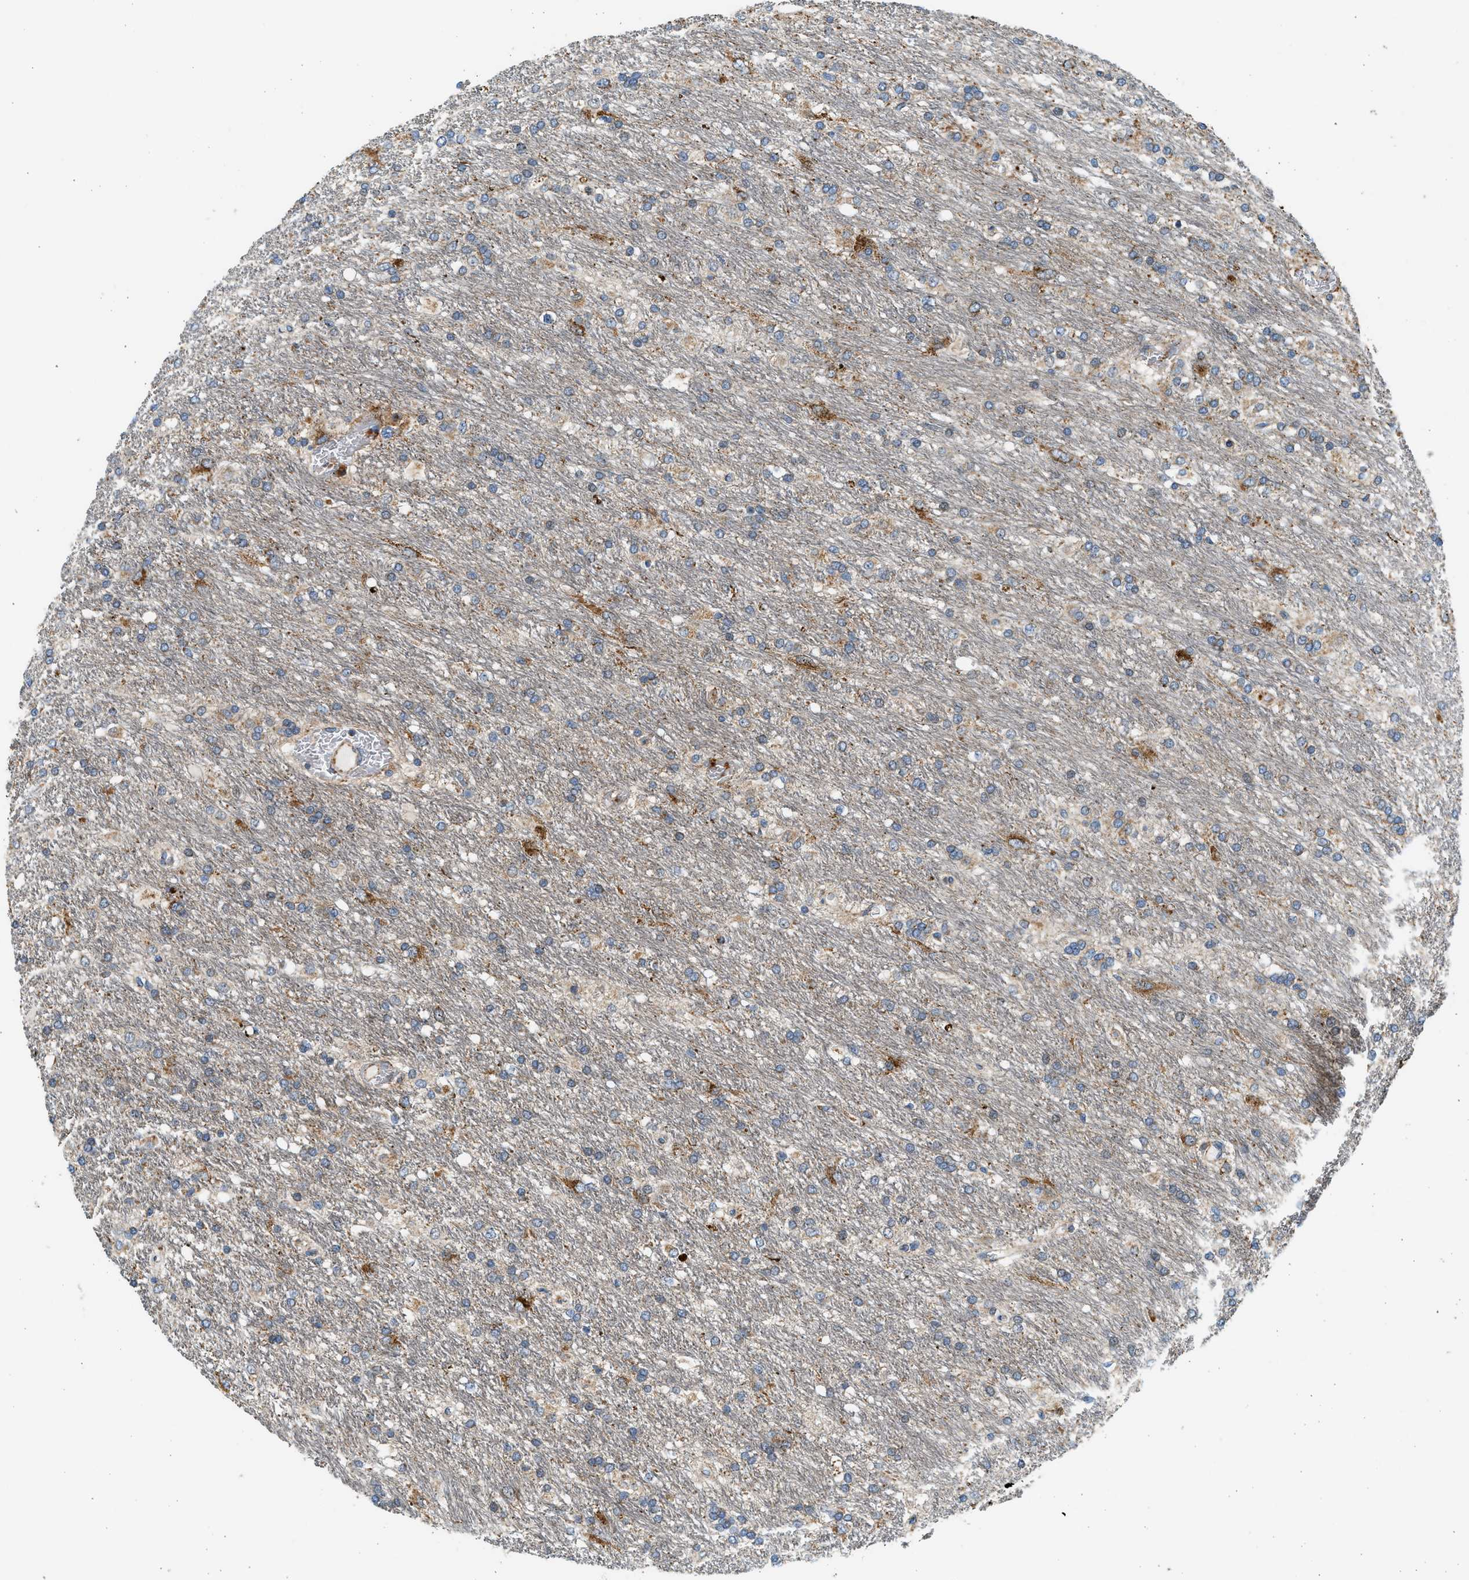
{"staining": {"intensity": "strong", "quantity": "<25%", "location": "cytoplasmic/membranous"}, "tissue": "glioma", "cell_type": "Tumor cells", "image_type": "cancer", "snomed": [{"axis": "morphology", "description": "Glioma, malignant, Low grade"}, {"axis": "topography", "description": "Brain"}], "caption": "Protein expression analysis of malignant glioma (low-grade) displays strong cytoplasmic/membranous expression in about <25% of tumor cells.", "gene": "KCNMB3", "patient": {"sex": "male", "age": 77}}